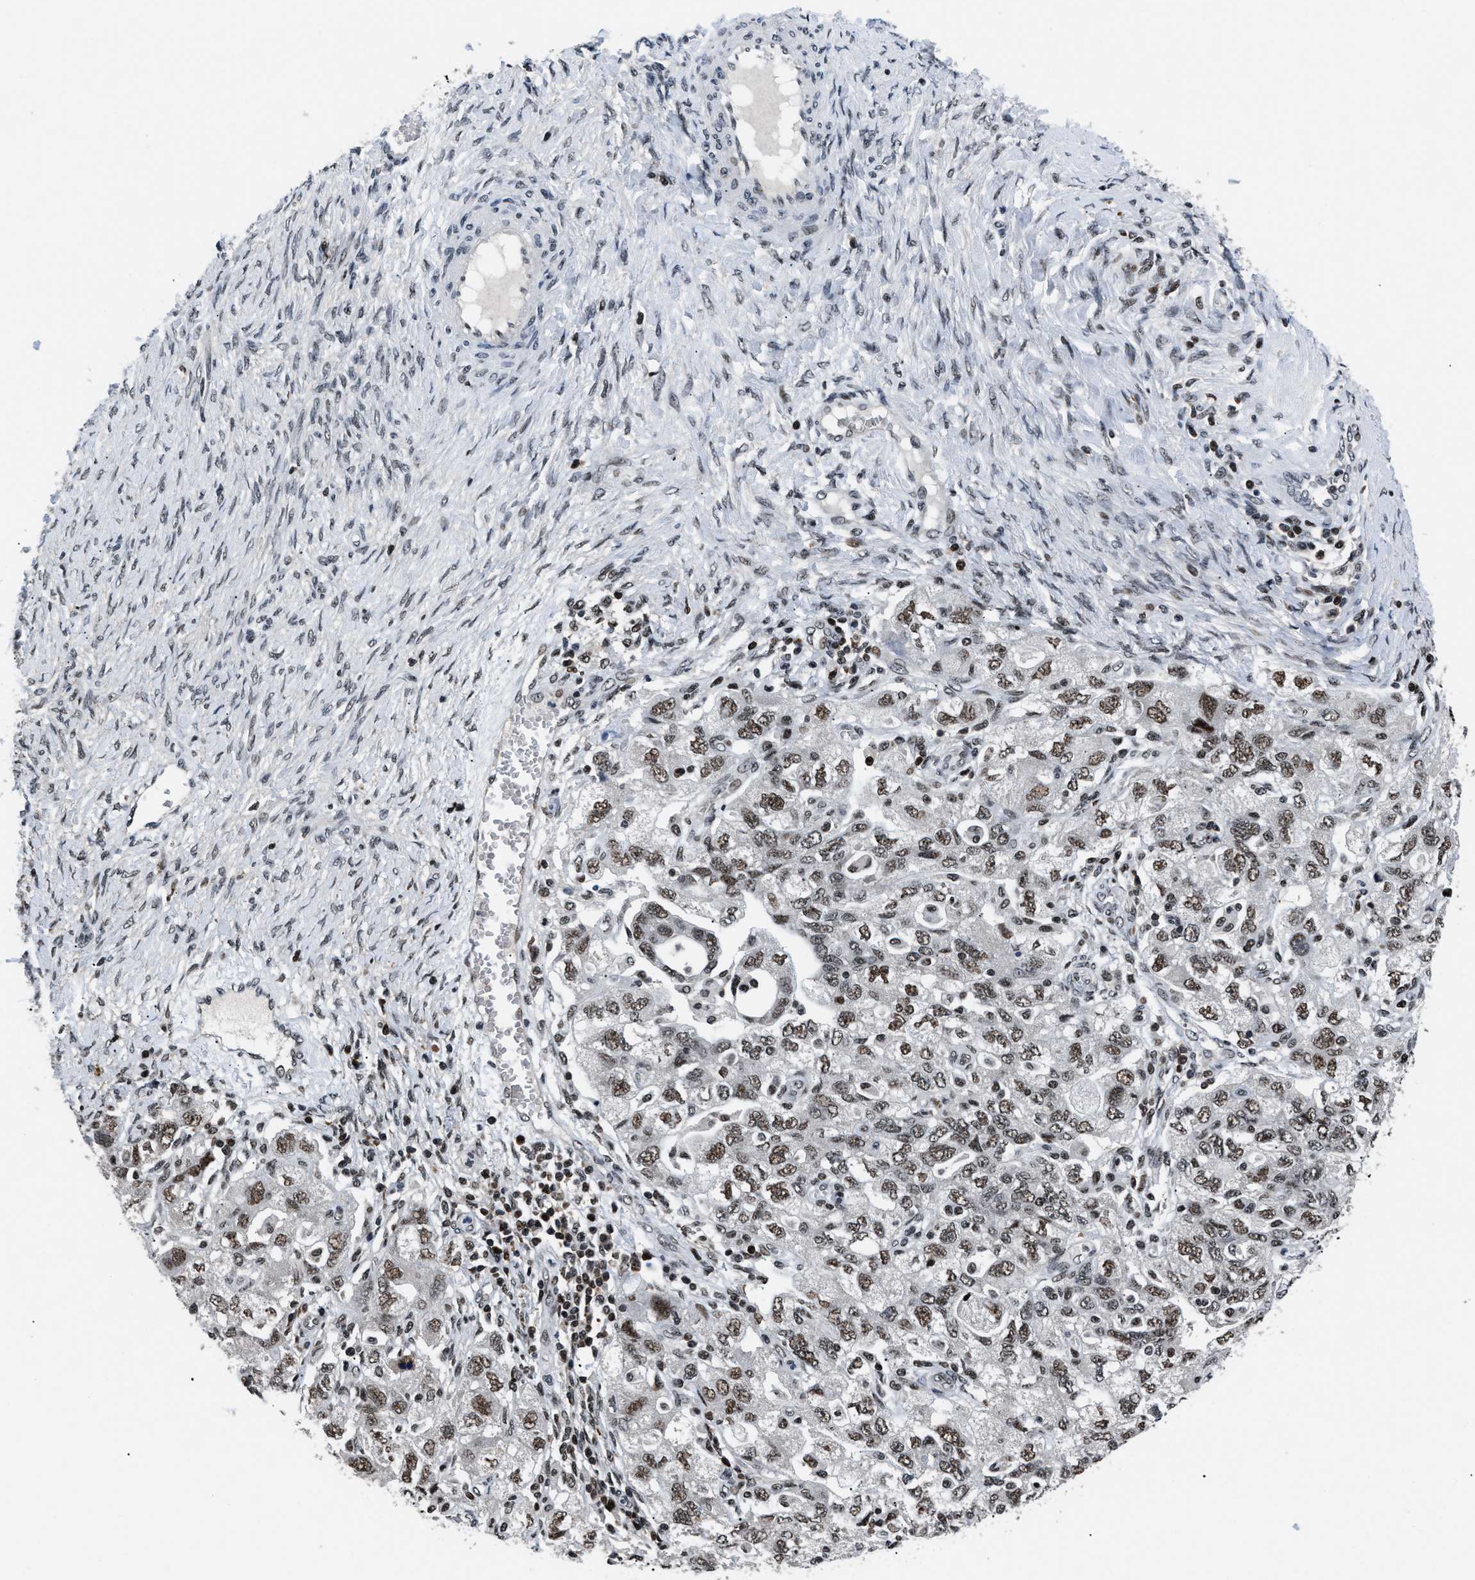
{"staining": {"intensity": "strong", "quantity": ">75%", "location": "nuclear"}, "tissue": "ovarian cancer", "cell_type": "Tumor cells", "image_type": "cancer", "snomed": [{"axis": "morphology", "description": "Carcinoma, NOS"}, {"axis": "morphology", "description": "Cystadenocarcinoma, serous, NOS"}, {"axis": "topography", "description": "Ovary"}], "caption": "Protein analysis of ovarian cancer (carcinoma) tissue exhibits strong nuclear staining in about >75% of tumor cells.", "gene": "SMARCB1", "patient": {"sex": "female", "age": 69}}